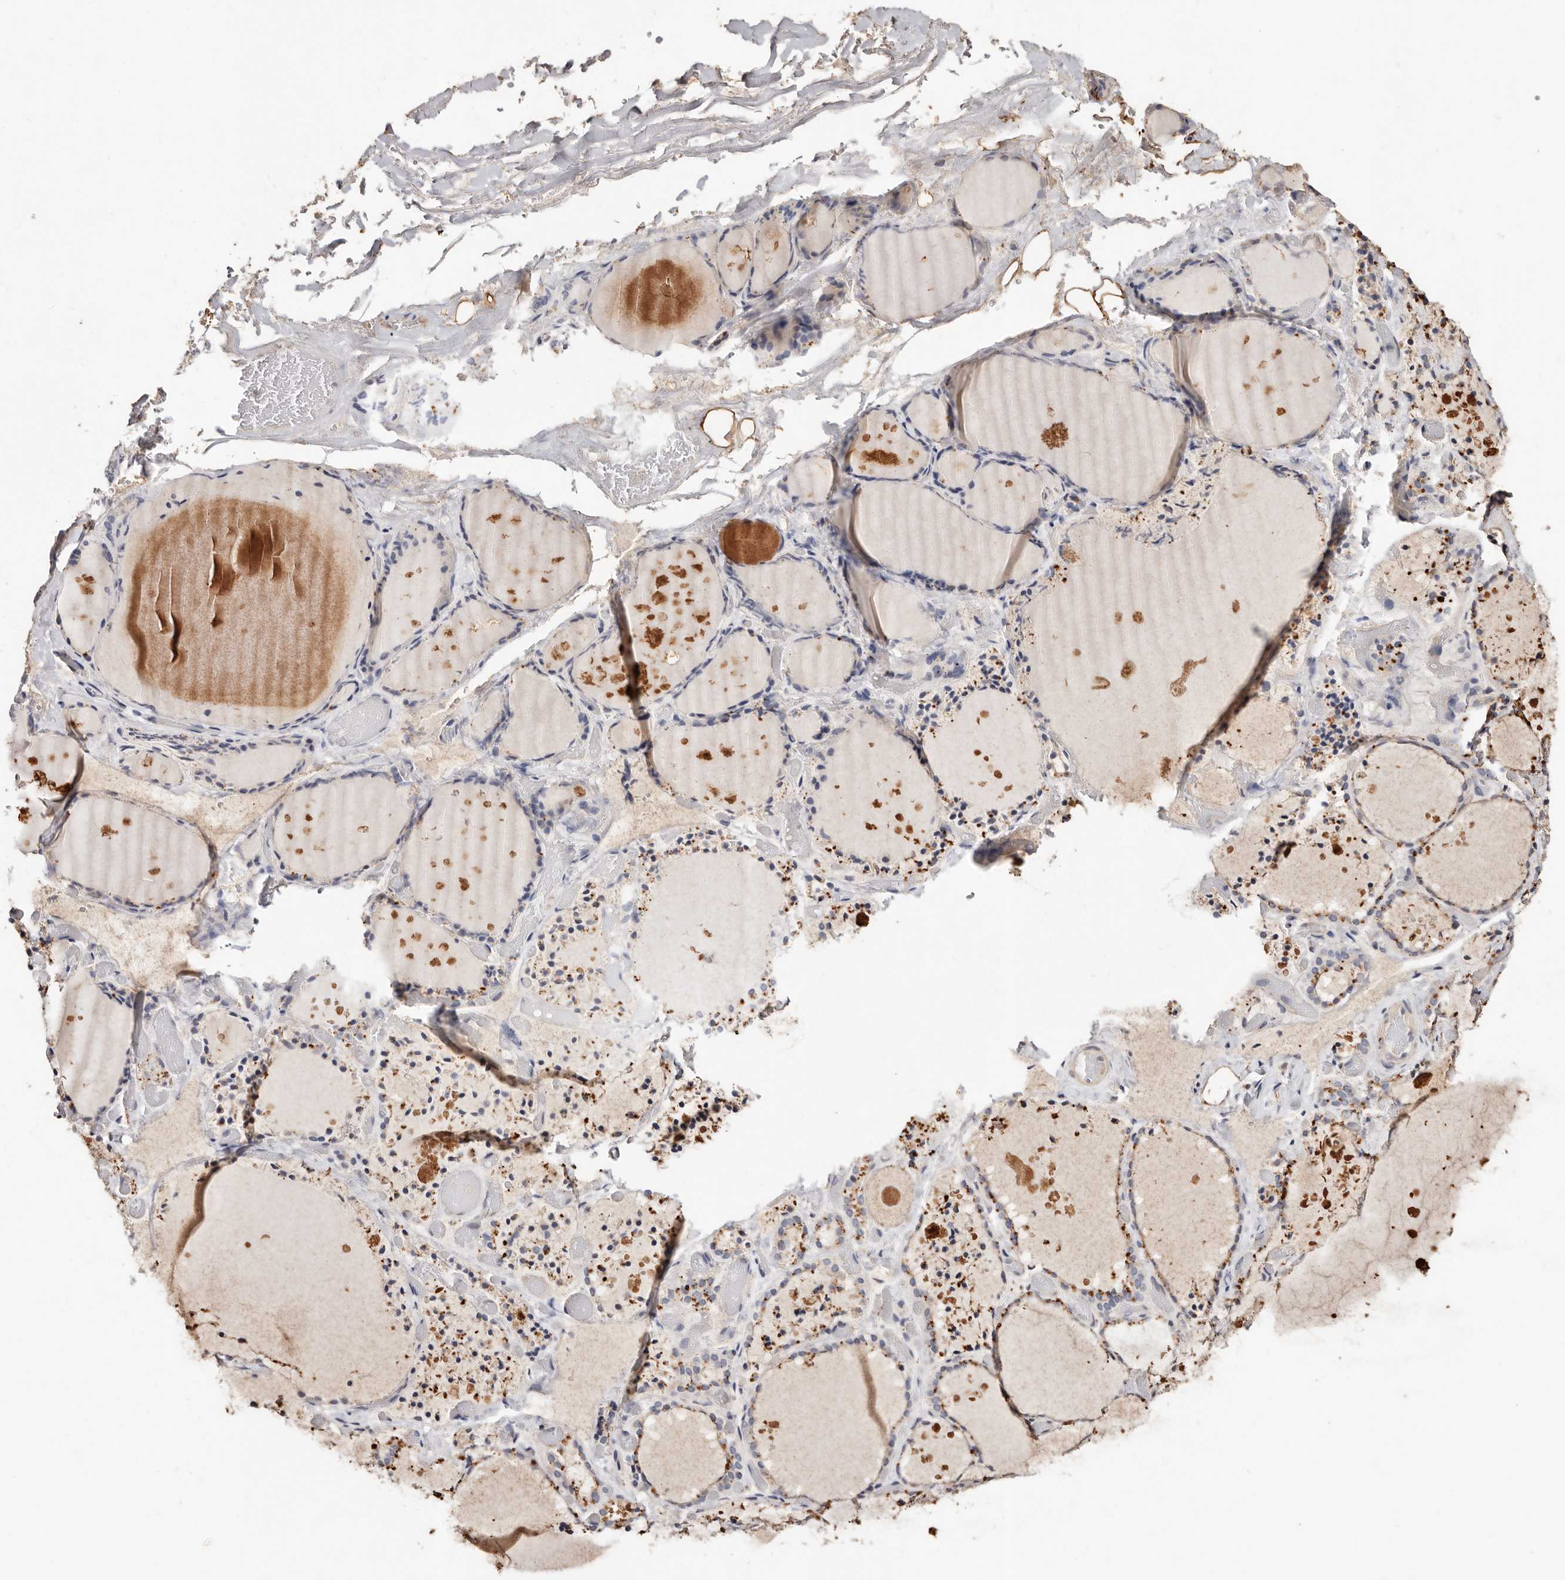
{"staining": {"intensity": "moderate", "quantity": "25%-75%", "location": "cytoplasmic/membranous"}, "tissue": "thyroid gland", "cell_type": "Glandular cells", "image_type": "normal", "snomed": [{"axis": "morphology", "description": "Normal tissue, NOS"}, {"axis": "topography", "description": "Thyroid gland"}], "caption": "This micrograph displays unremarkable thyroid gland stained with immunohistochemistry (IHC) to label a protein in brown. The cytoplasmic/membranous of glandular cells show moderate positivity for the protein. Nuclei are counter-stained blue.", "gene": "THBS3", "patient": {"sex": "female", "age": 44}}